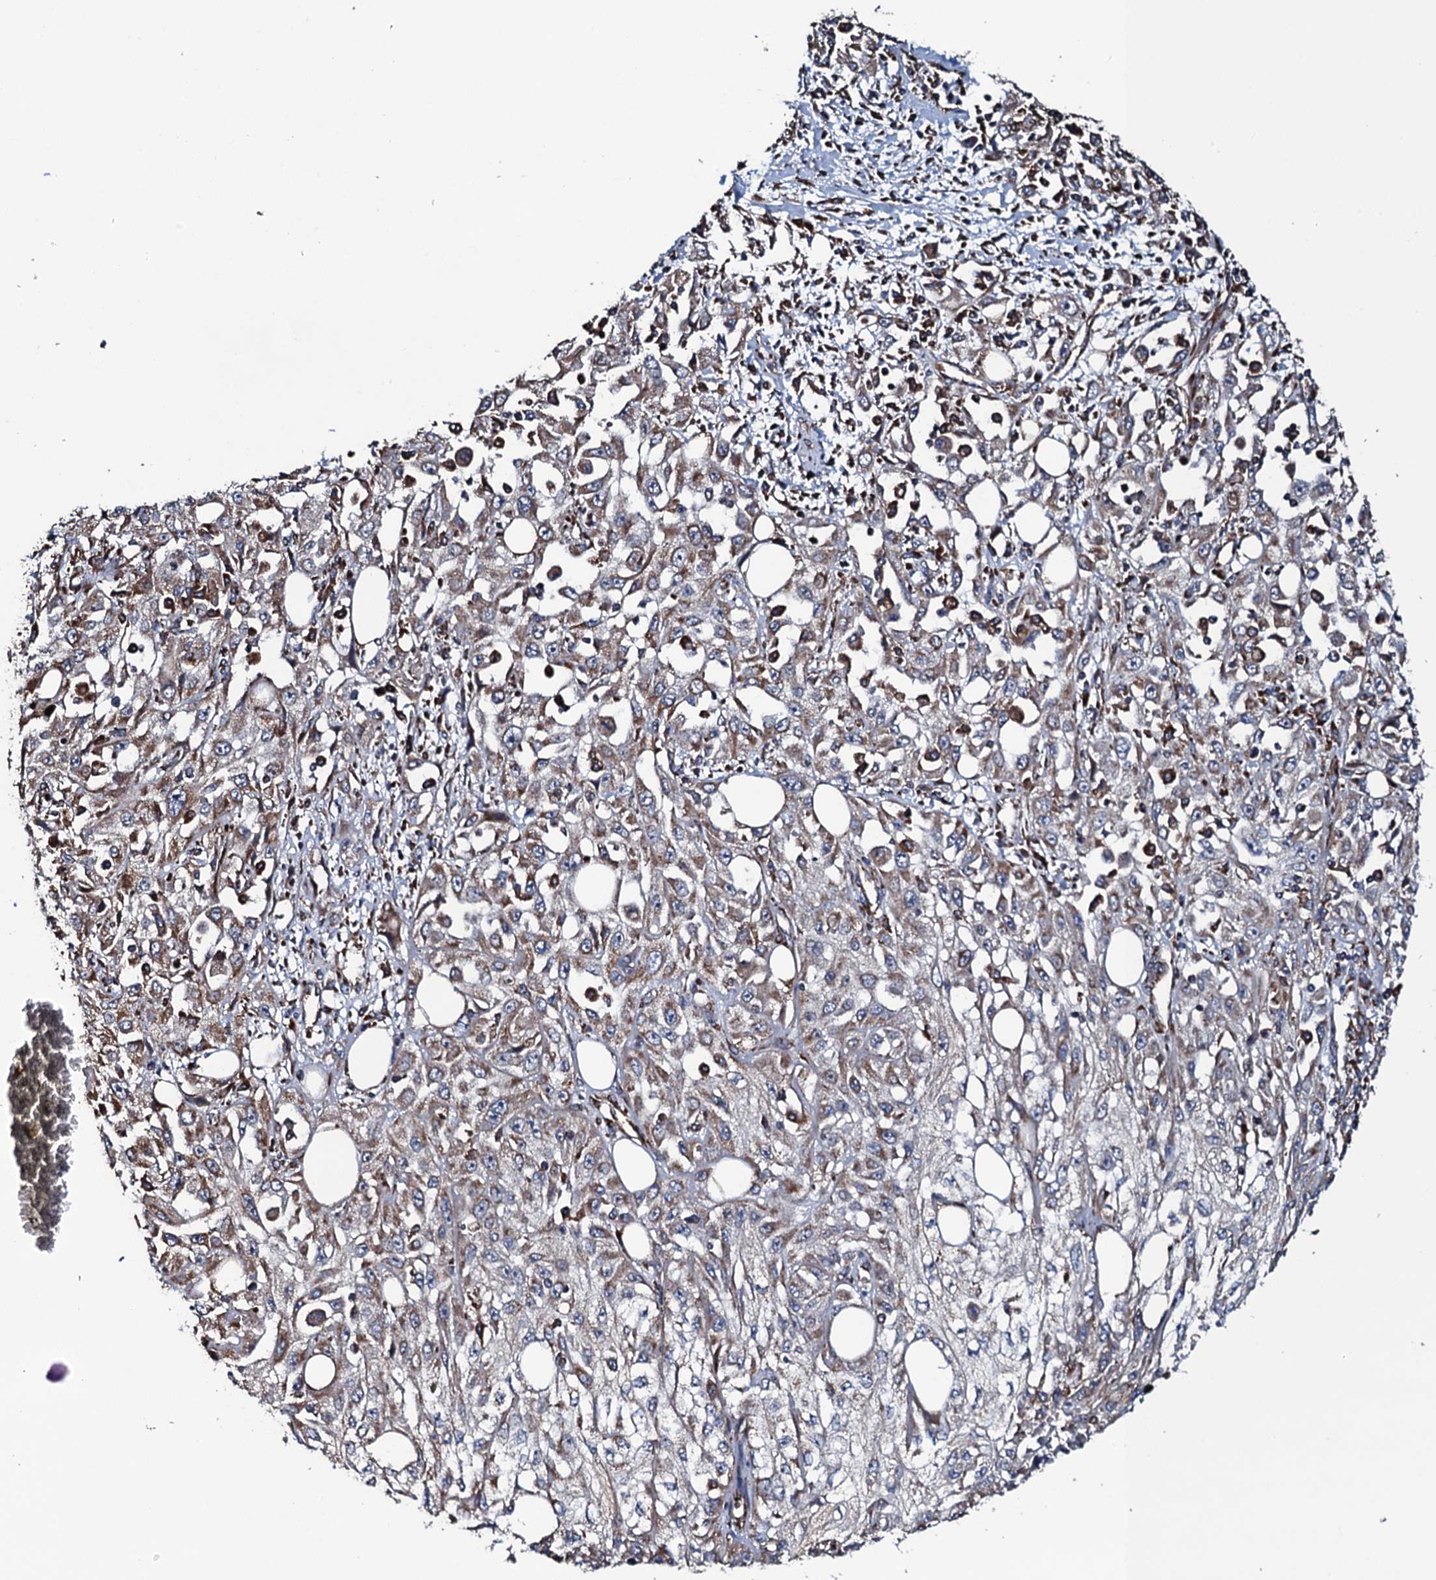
{"staining": {"intensity": "moderate", "quantity": ">75%", "location": "cytoplasmic/membranous"}, "tissue": "skin cancer", "cell_type": "Tumor cells", "image_type": "cancer", "snomed": [{"axis": "morphology", "description": "Squamous cell carcinoma, NOS"}, {"axis": "morphology", "description": "Squamous cell carcinoma, metastatic, NOS"}, {"axis": "topography", "description": "Skin"}, {"axis": "topography", "description": "Lymph node"}], "caption": "Protein staining of skin cancer (metastatic squamous cell carcinoma) tissue displays moderate cytoplasmic/membranous expression in approximately >75% of tumor cells.", "gene": "RAB12", "patient": {"sex": "male", "age": 75}}